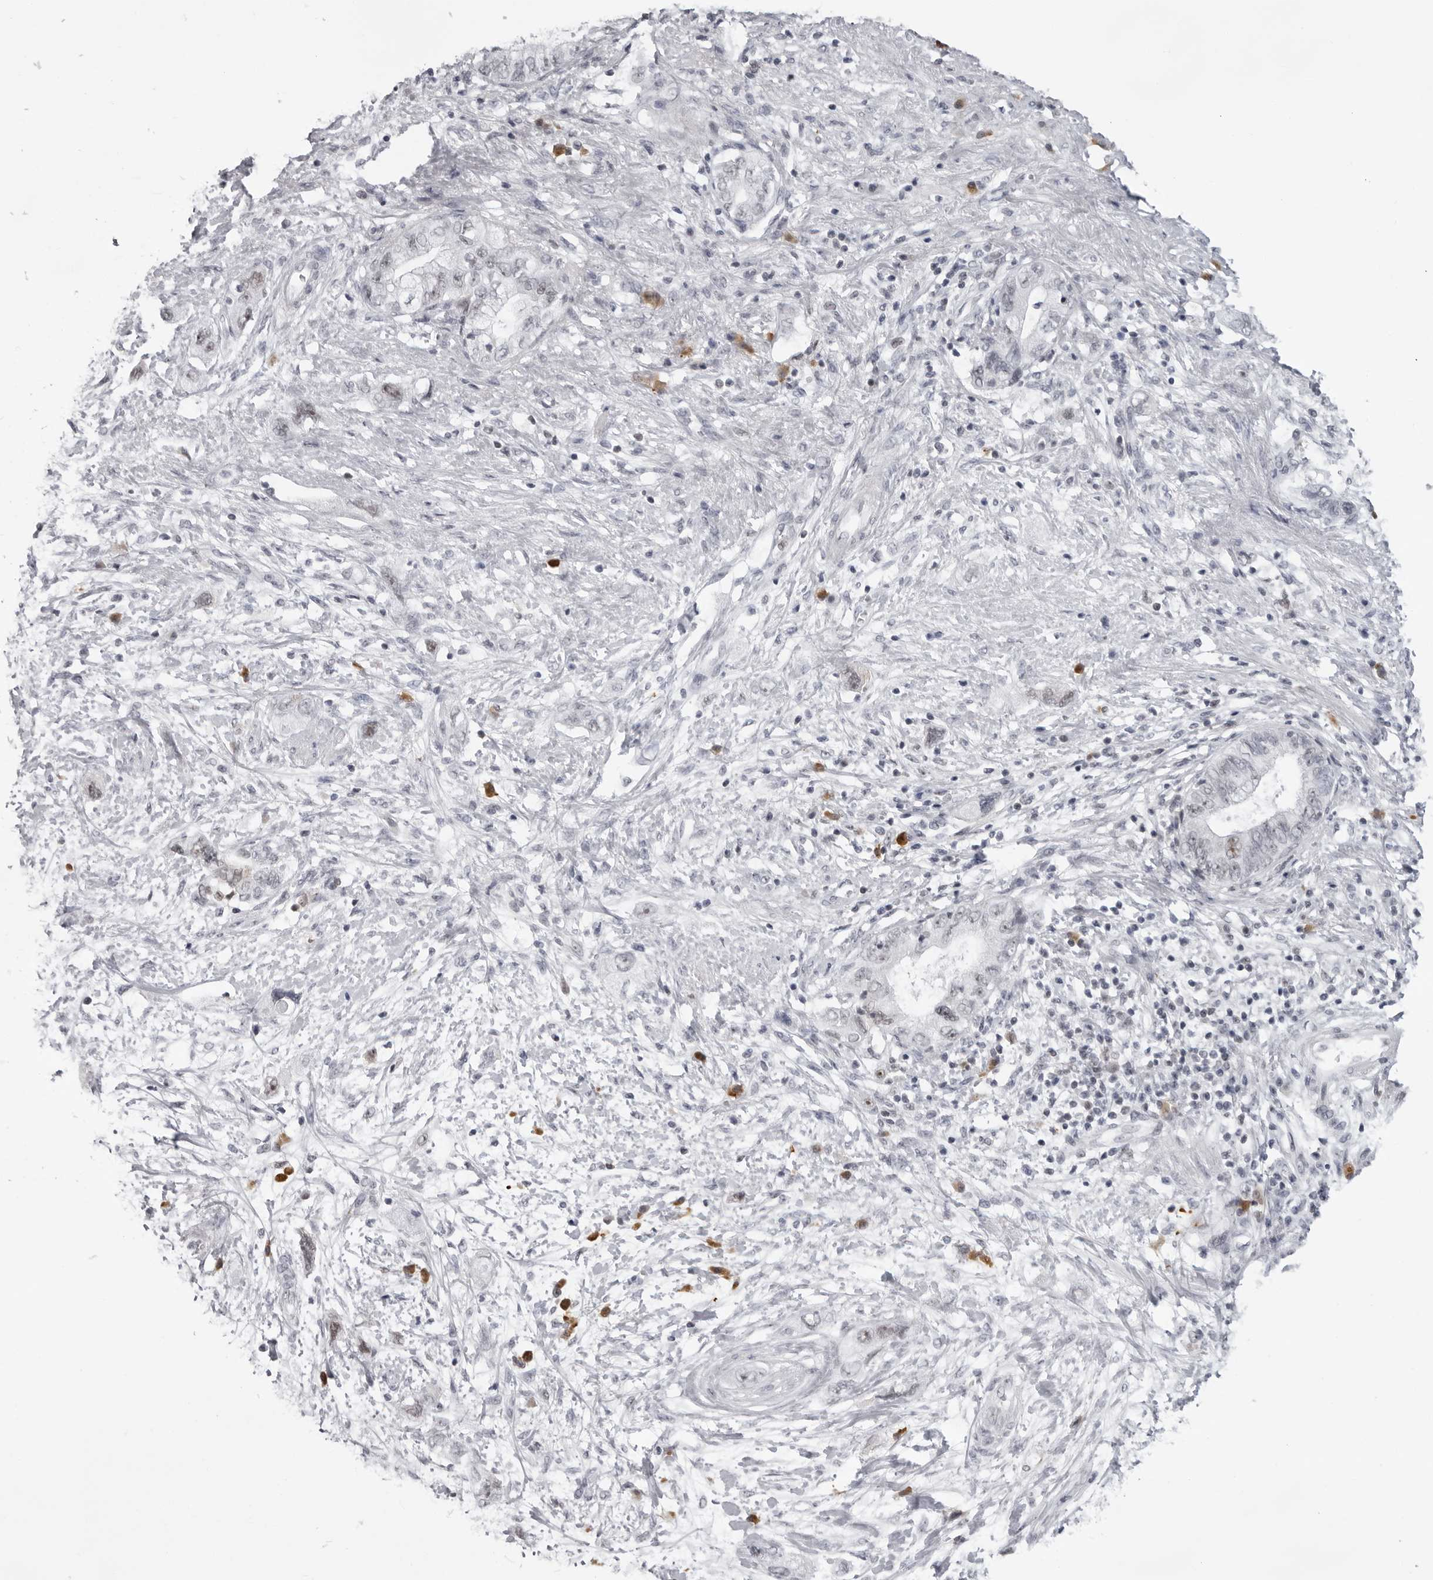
{"staining": {"intensity": "weak", "quantity": "<25%", "location": "nuclear"}, "tissue": "pancreatic cancer", "cell_type": "Tumor cells", "image_type": "cancer", "snomed": [{"axis": "morphology", "description": "Adenocarcinoma, NOS"}, {"axis": "topography", "description": "Pancreas"}], "caption": "This is an immunohistochemistry (IHC) image of human pancreatic cancer (adenocarcinoma). There is no positivity in tumor cells.", "gene": "EXOSC10", "patient": {"sex": "female", "age": 73}}